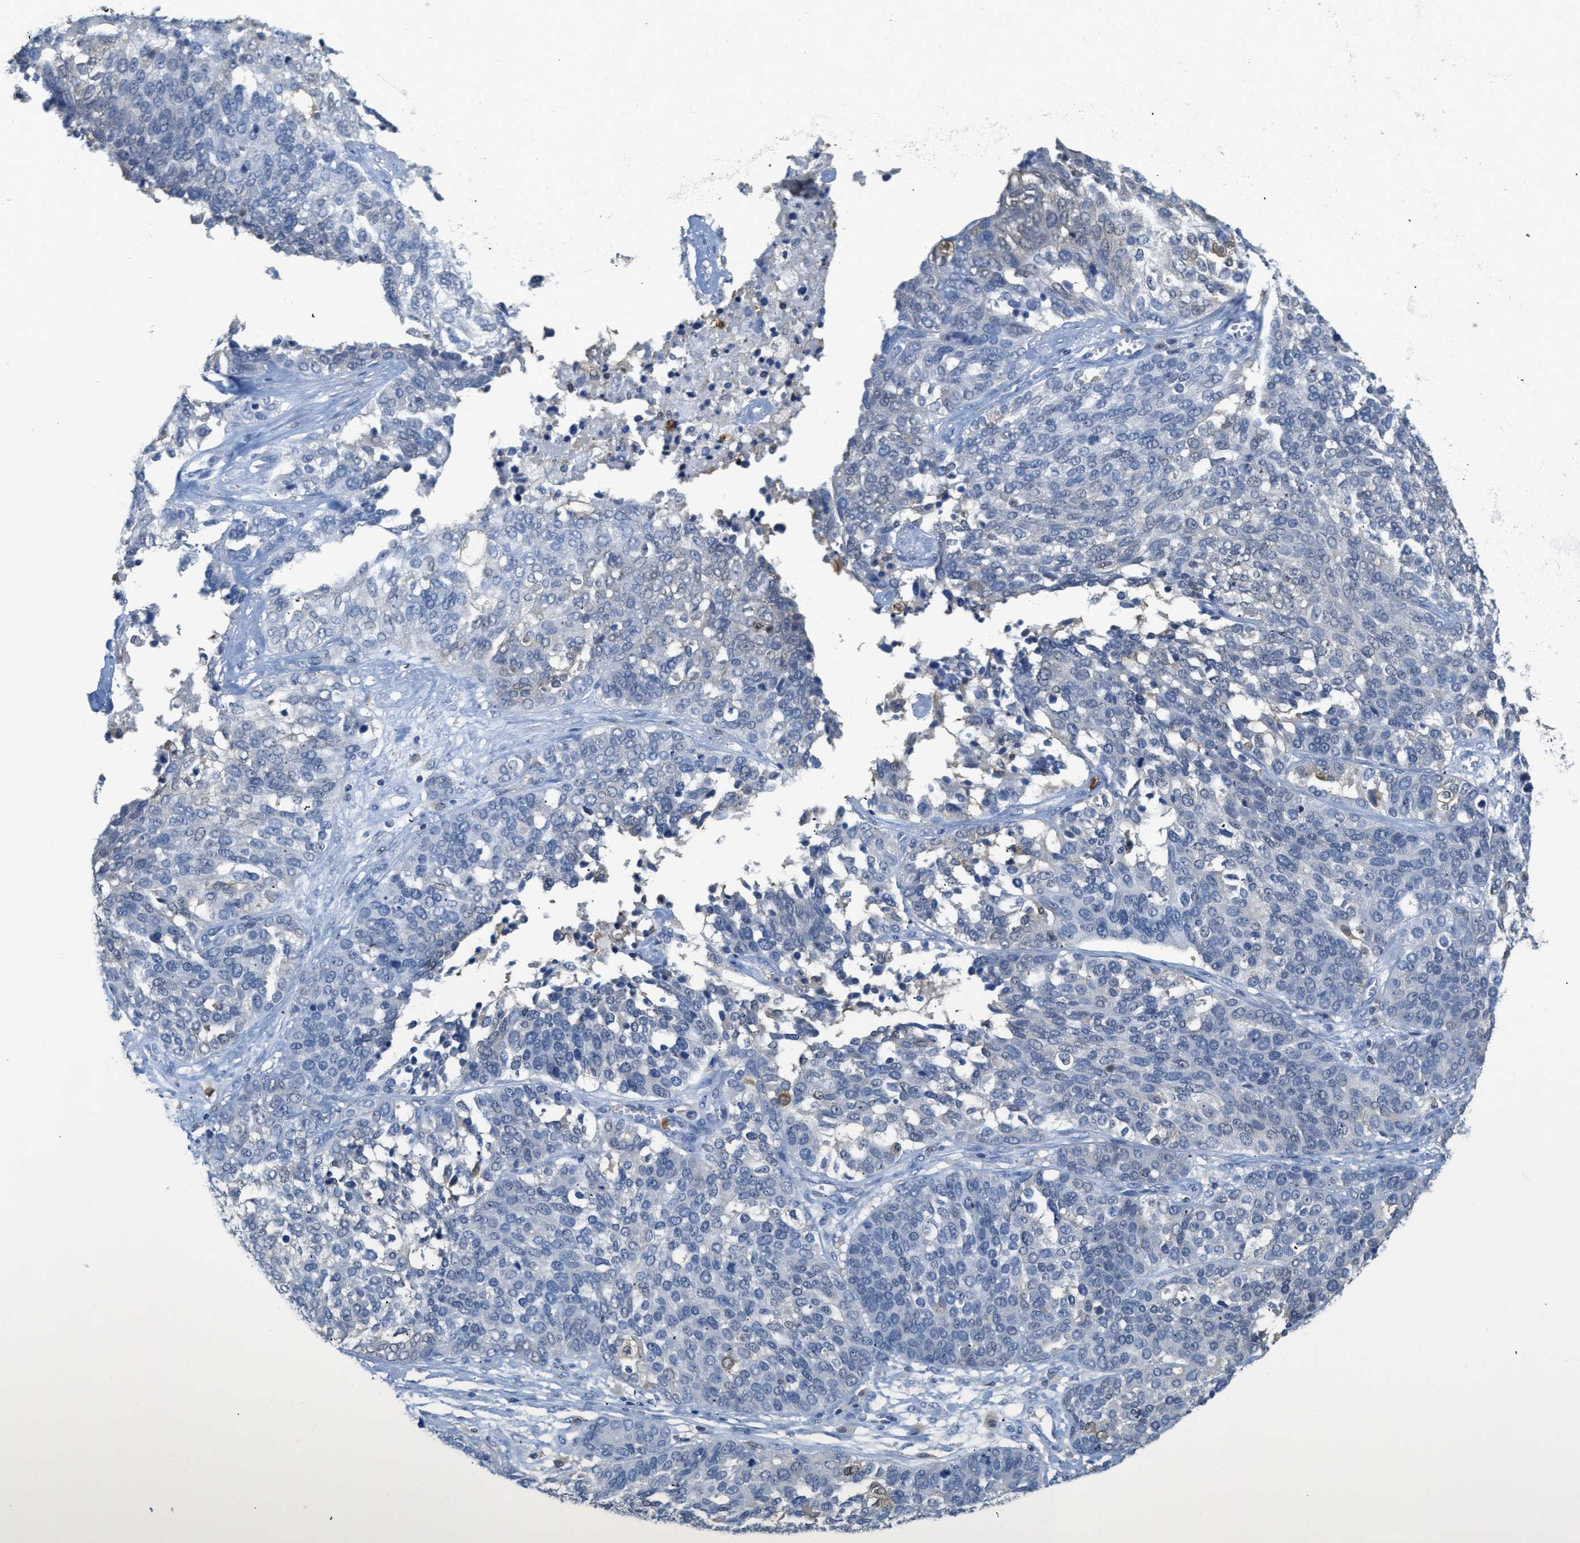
{"staining": {"intensity": "negative", "quantity": "none", "location": "none"}, "tissue": "ovarian cancer", "cell_type": "Tumor cells", "image_type": "cancer", "snomed": [{"axis": "morphology", "description": "Cystadenocarcinoma, serous, NOS"}, {"axis": "topography", "description": "Ovary"}], "caption": "Immunohistochemical staining of ovarian cancer (serous cystadenocarcinoma) reveals no significant positivity in tumor cells.", "gene": "SERPINB1", "patient": {"sex": "female", "age": 44}}